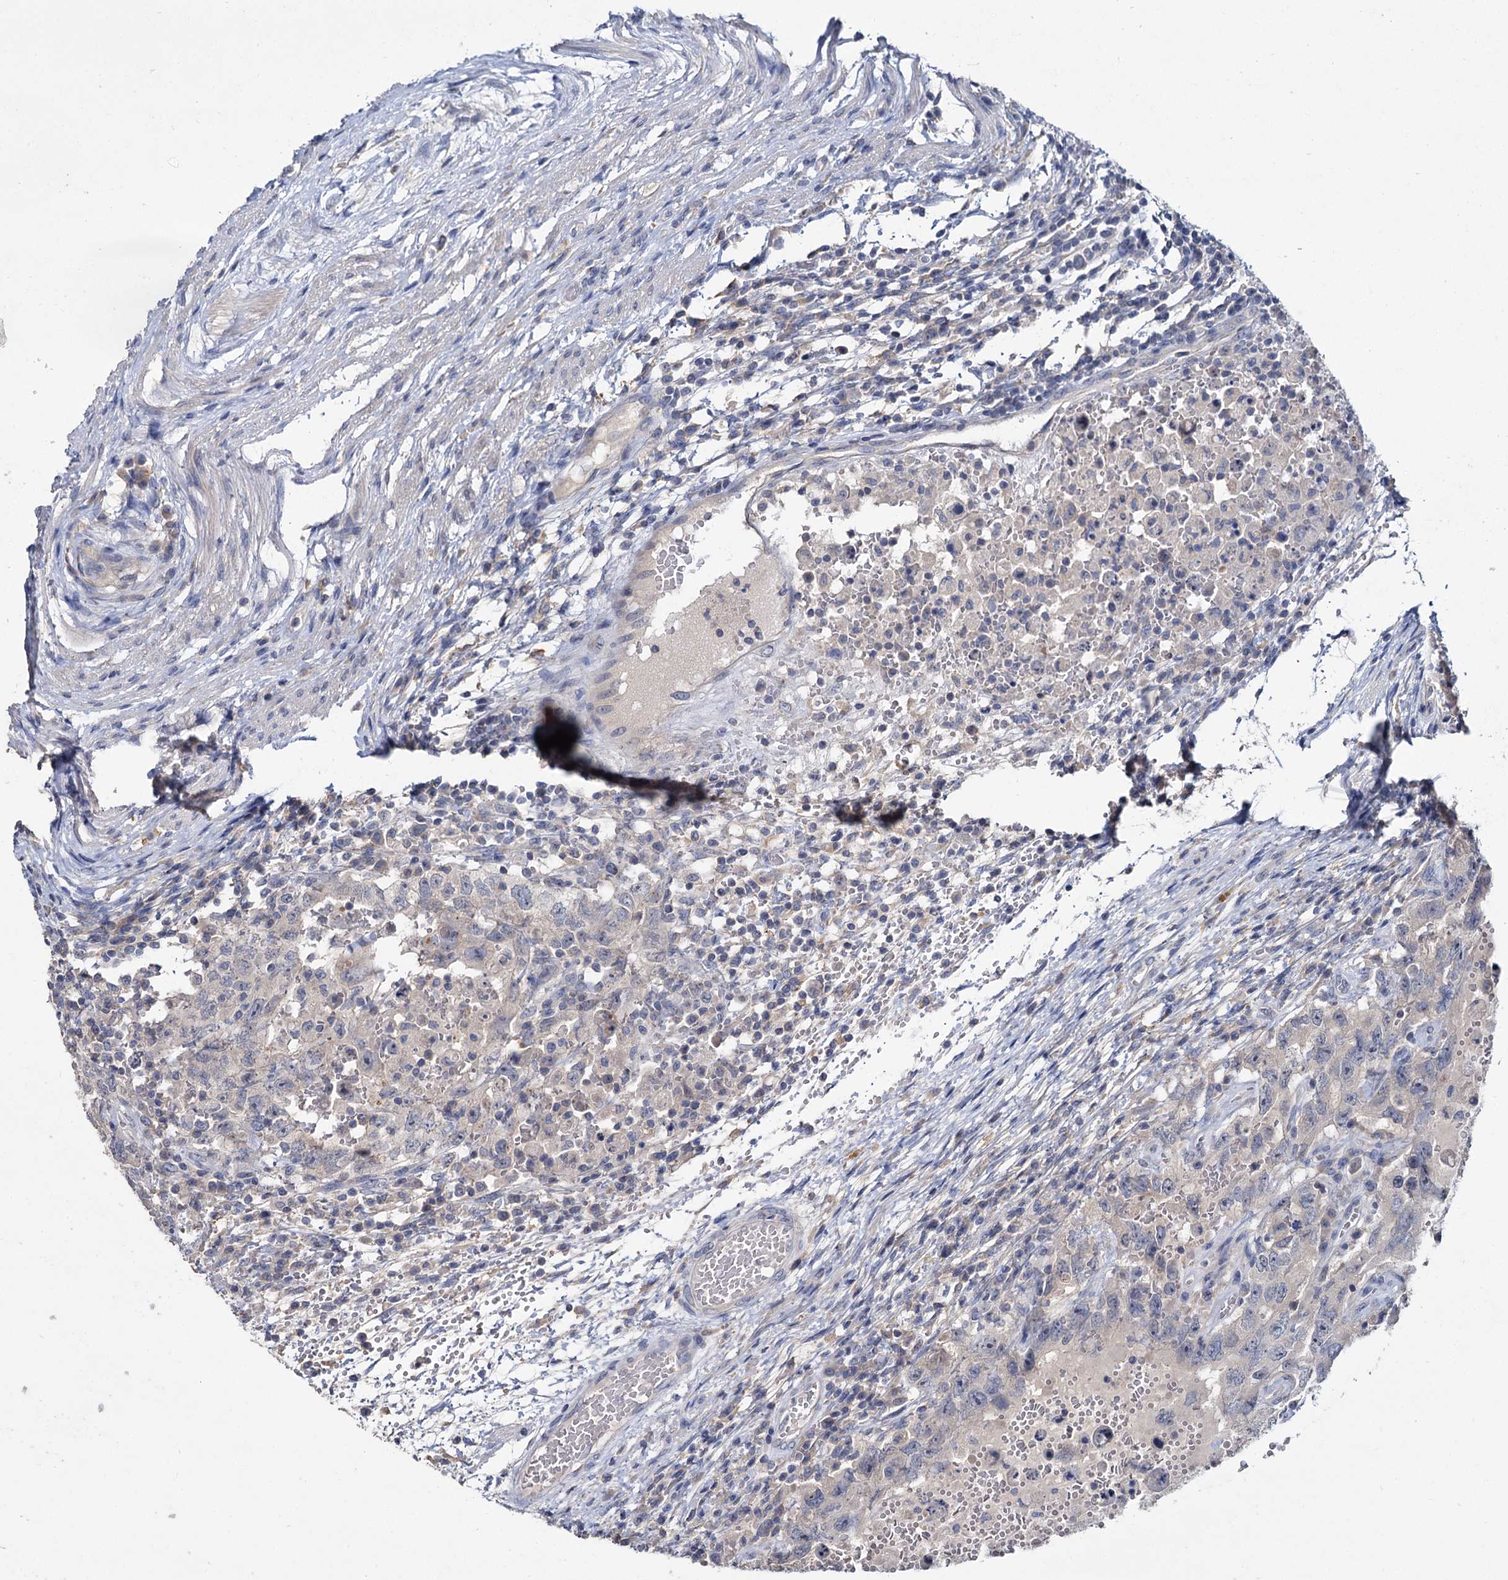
{"staining": {"intensity": "negative", "quantity": "none", "location": "none"}, "tissue": "testis cancer", "cell_type": "Tumor cells", "image_type": "cancer", "snomed": [{"axis": "morphology", "description": "Carcinoma, Embryonal, NOS"}, {"axis": "topography", "description": "Testis"}], "caption": "High power microscopy micrograph of an immunohistochemistry histopathology image of testis cancer (embryonal carcinoma), revealing no significant expression in tumor cells.", "gene": "ATP9A", "patient": {"sex": "male", "age": 26}}